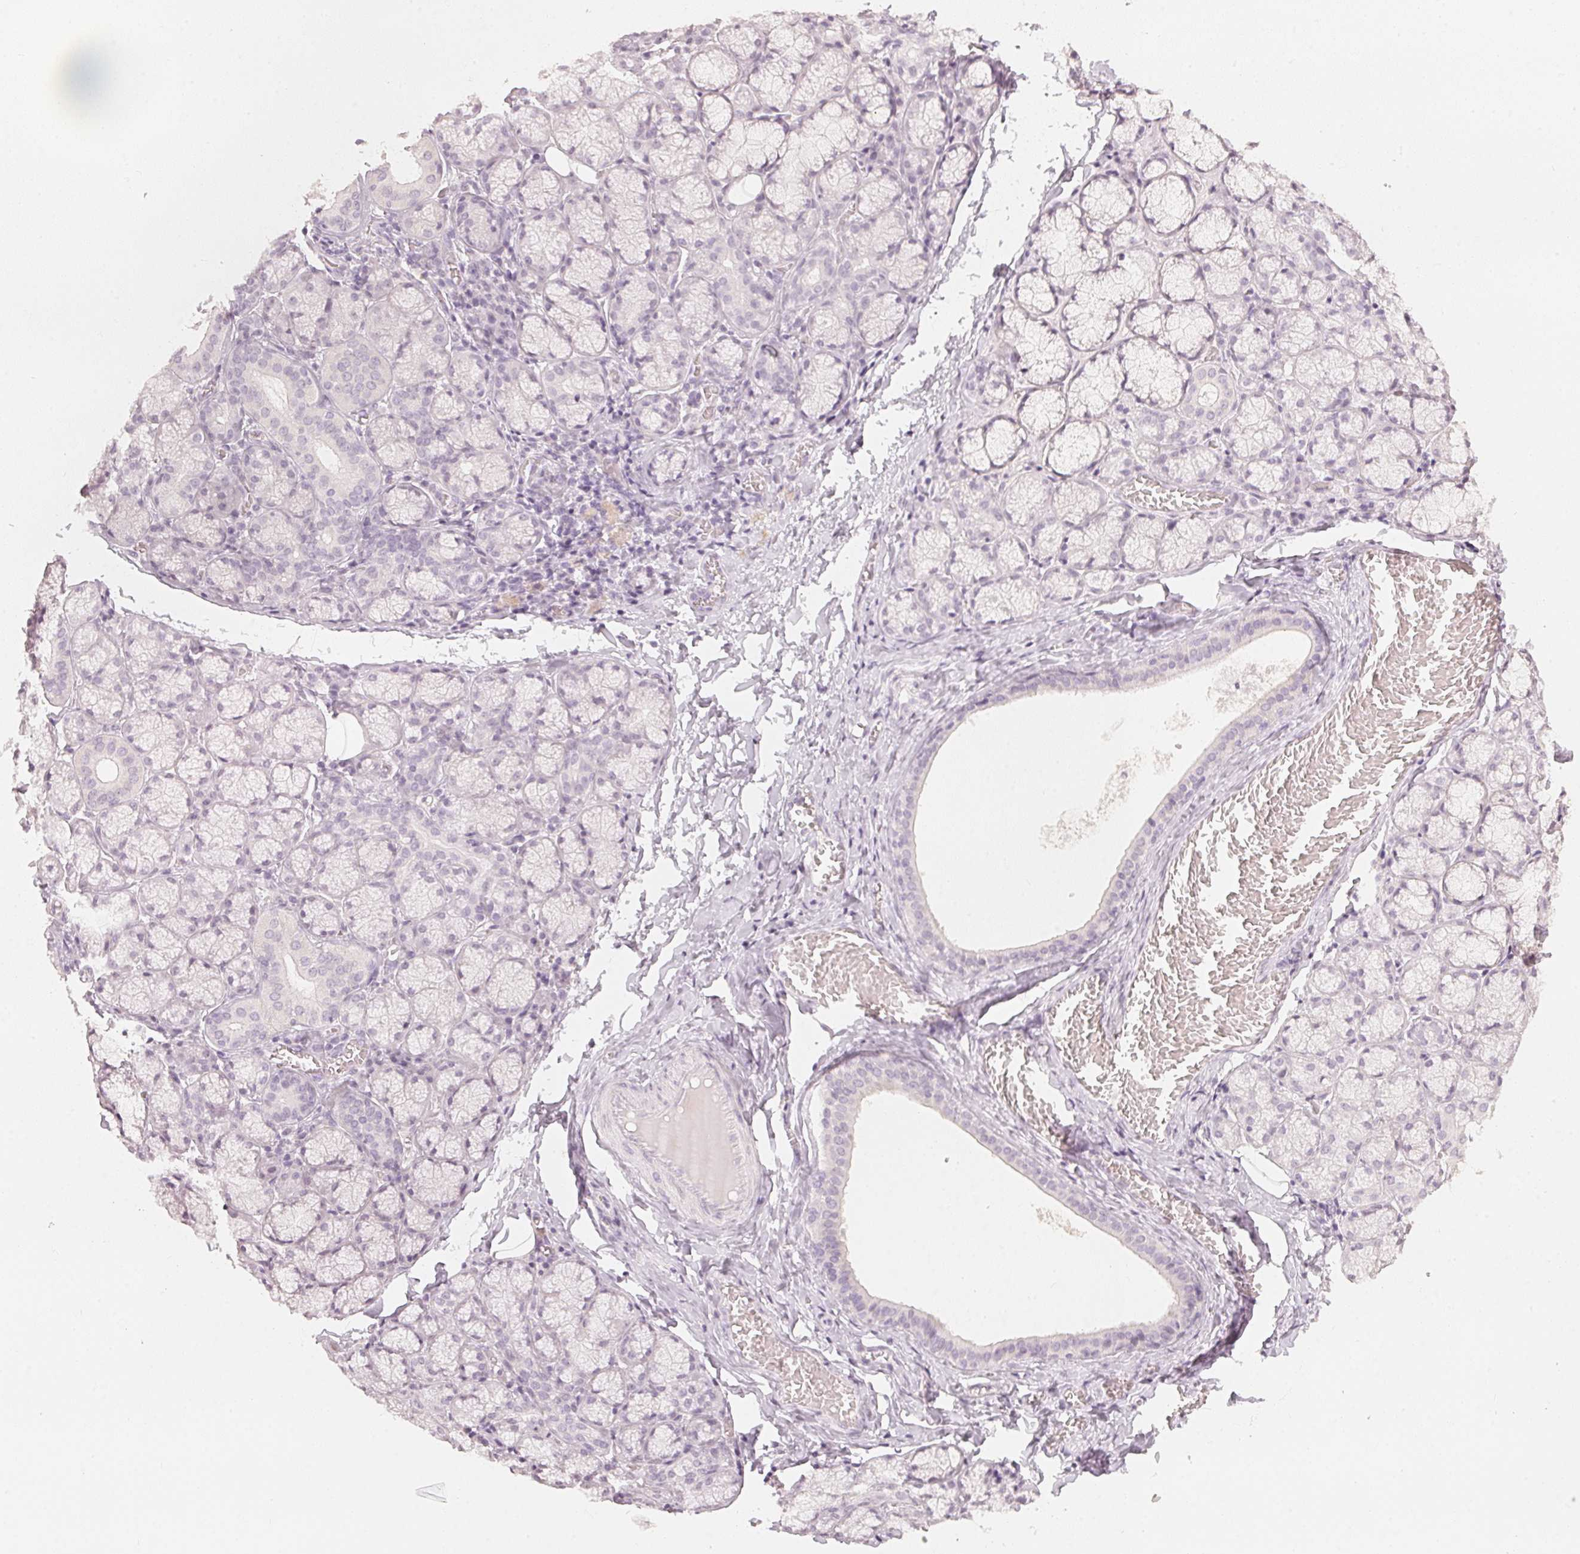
{"staining": {"intensity": "negative", "quantity": "none", "location": "none"}, "tissue": "salivary gland", "cell_type": "Glandular cells", "image_type": "normal", "snomed": [{"axis": "morphology", "description": "Normal tissue, NOS"}, {"axis": "topography", "description": "Salivary gland"}], "caption": "The micrograph shows no significant expression in glandular cells of salivary gland.", "gene": "CALB1", "patient": {"sex": "female", "age": 24}}